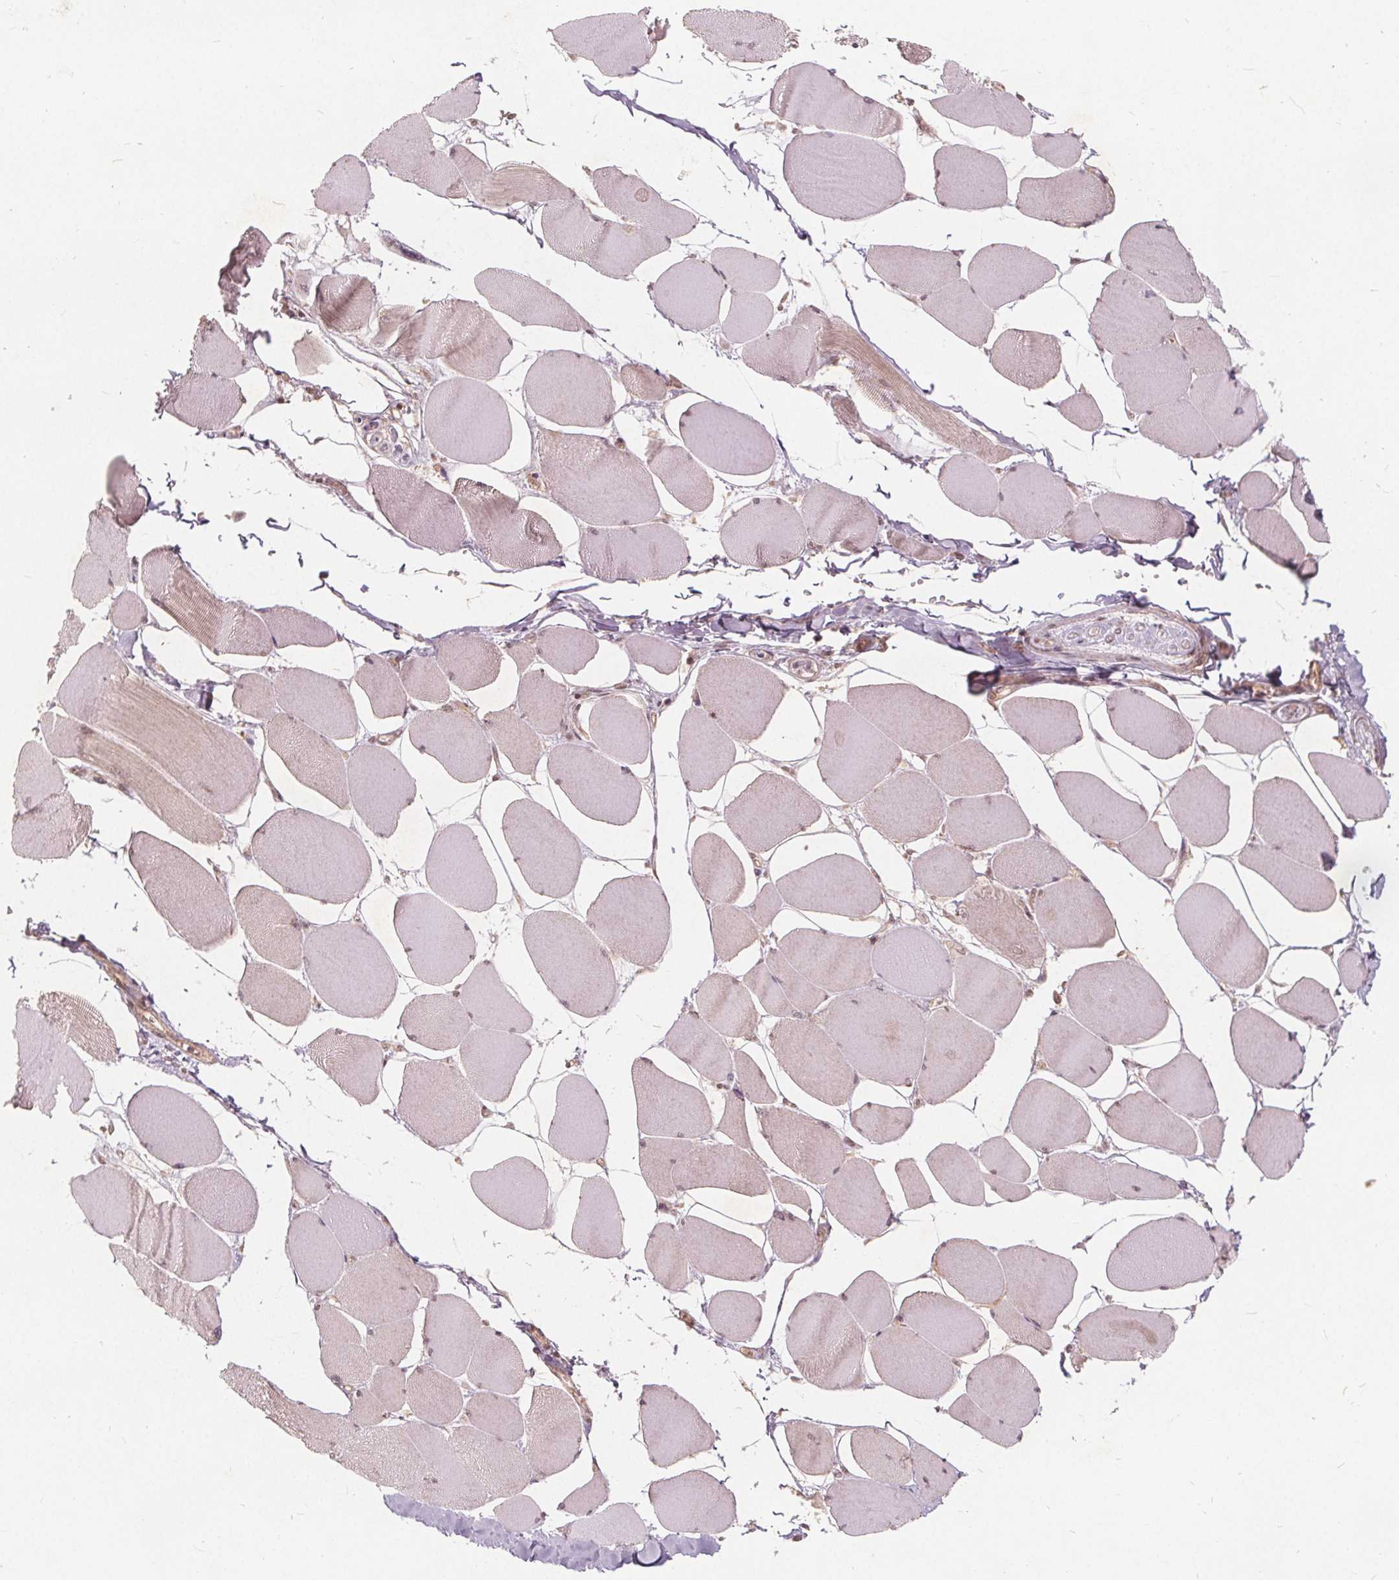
{"staining": {"intensity": "moderate", "quantity": "25%-75%", "location": "cytoplasmic/membranous"}, "tissue": "skeletal muscle", "cell_type": "Myocytes", "image_type": "normal", "snomed": [{"axis": "morphology", "description": "Normal tissue, NOS"}, {"axis": "topography", "description": "Skeletal muscle"}], "caption": "The photomicrograph displays a brown stain indicating the presence of a protein in the cytoplasmic/membranous of myocytes in skeletal muscle. (IHC, brightfield microscopy, high magnification).", "gene": "PPP1CB", "patient": {"sex": "female", "age": 75}}